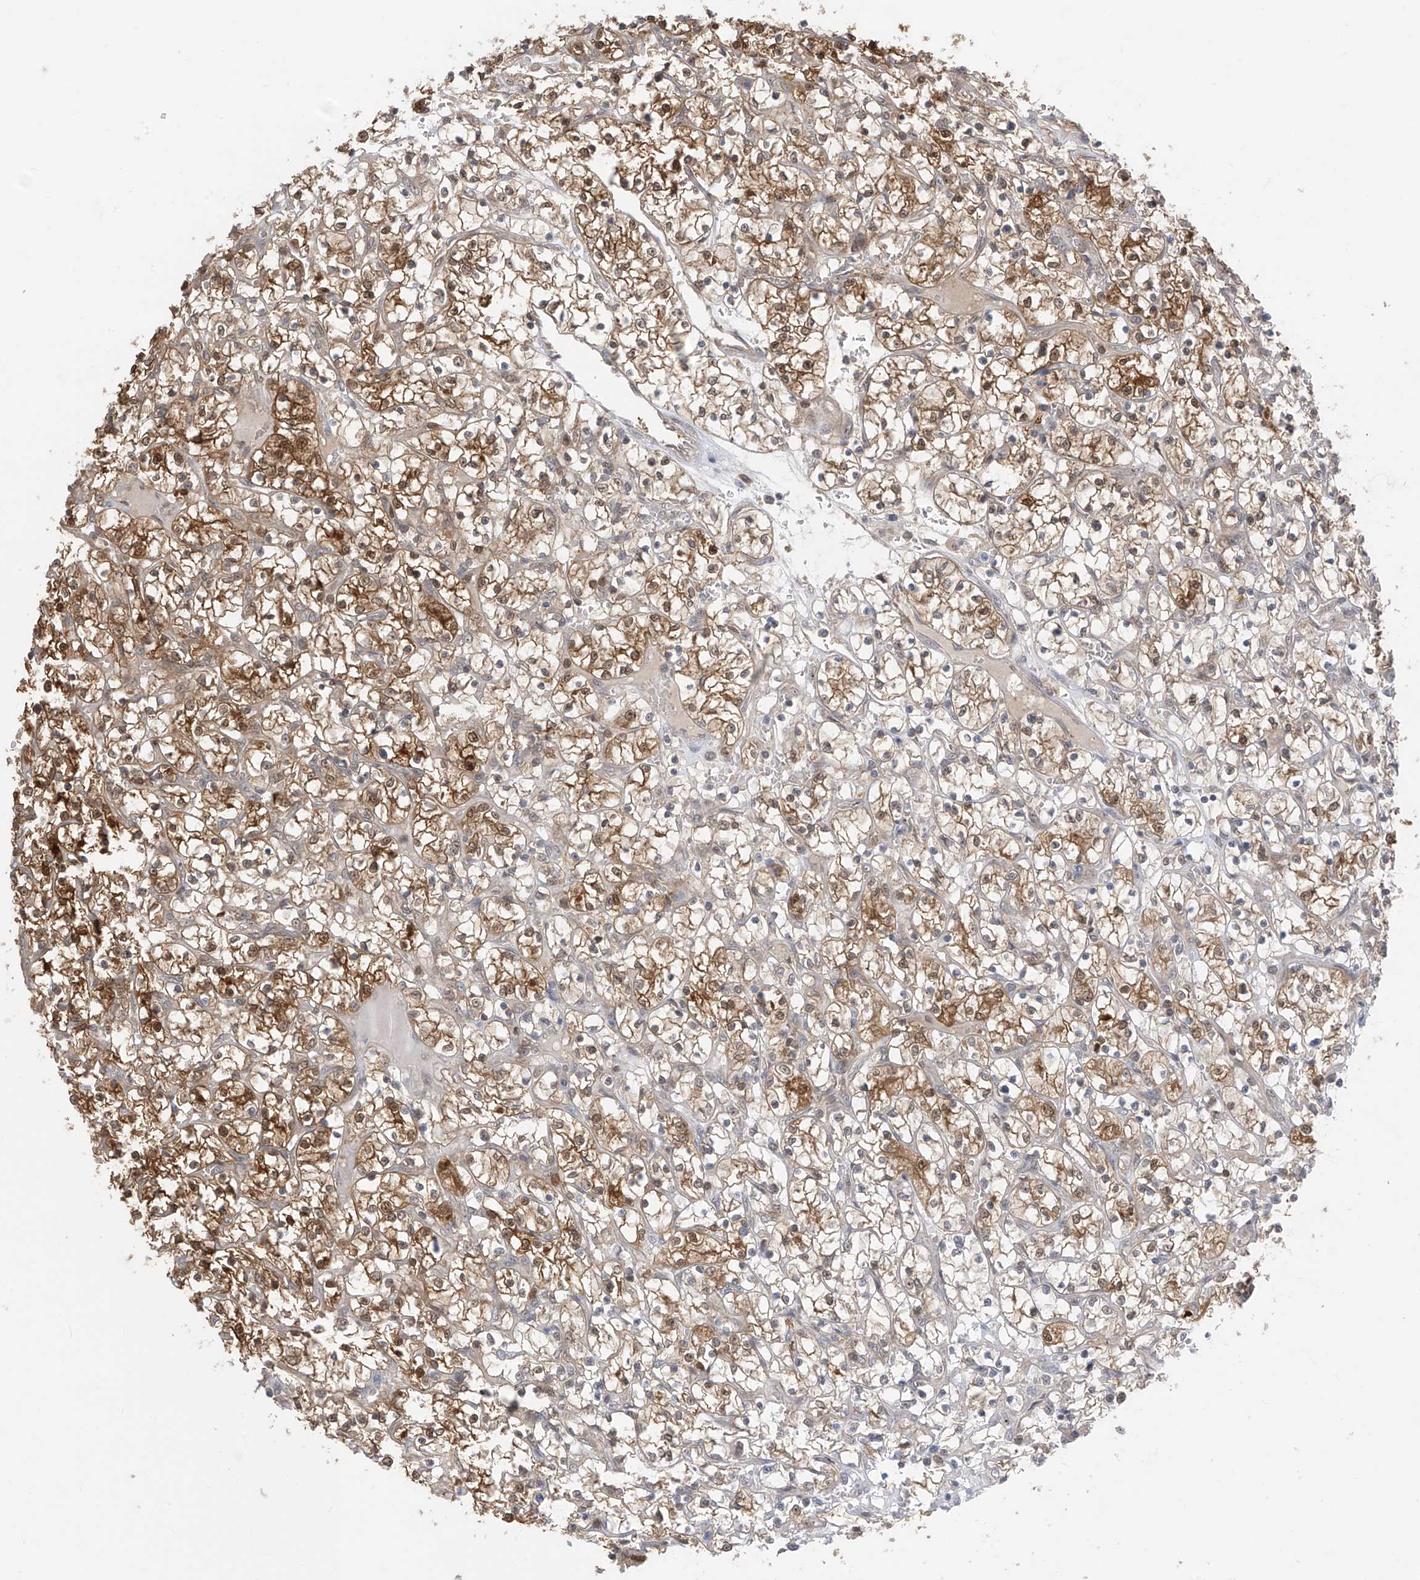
{"staining": {"intensity": "moderate", "quantity": ">75%", "location": "cytoplasmic/membranous,nuclear"}, "tissue": "renal cancer", "cell_type": "Tumor cells", "image_type": "cancer", "snomed": [{"axis": "morphology", "description": "Adenocarcinoma, NOS"}, {"axis": "topography", "description": "Kidney"}], "caption": "IHC image of human renal cancer (adenocarcinoma) stained for a protein (brown), which reveals medium levels of moderate cytoplasmic/membranous and nuclear expression in about >75% of tumor cells.", "gene": "TTC38", "patient": {"sex": "female", "age": 69}}